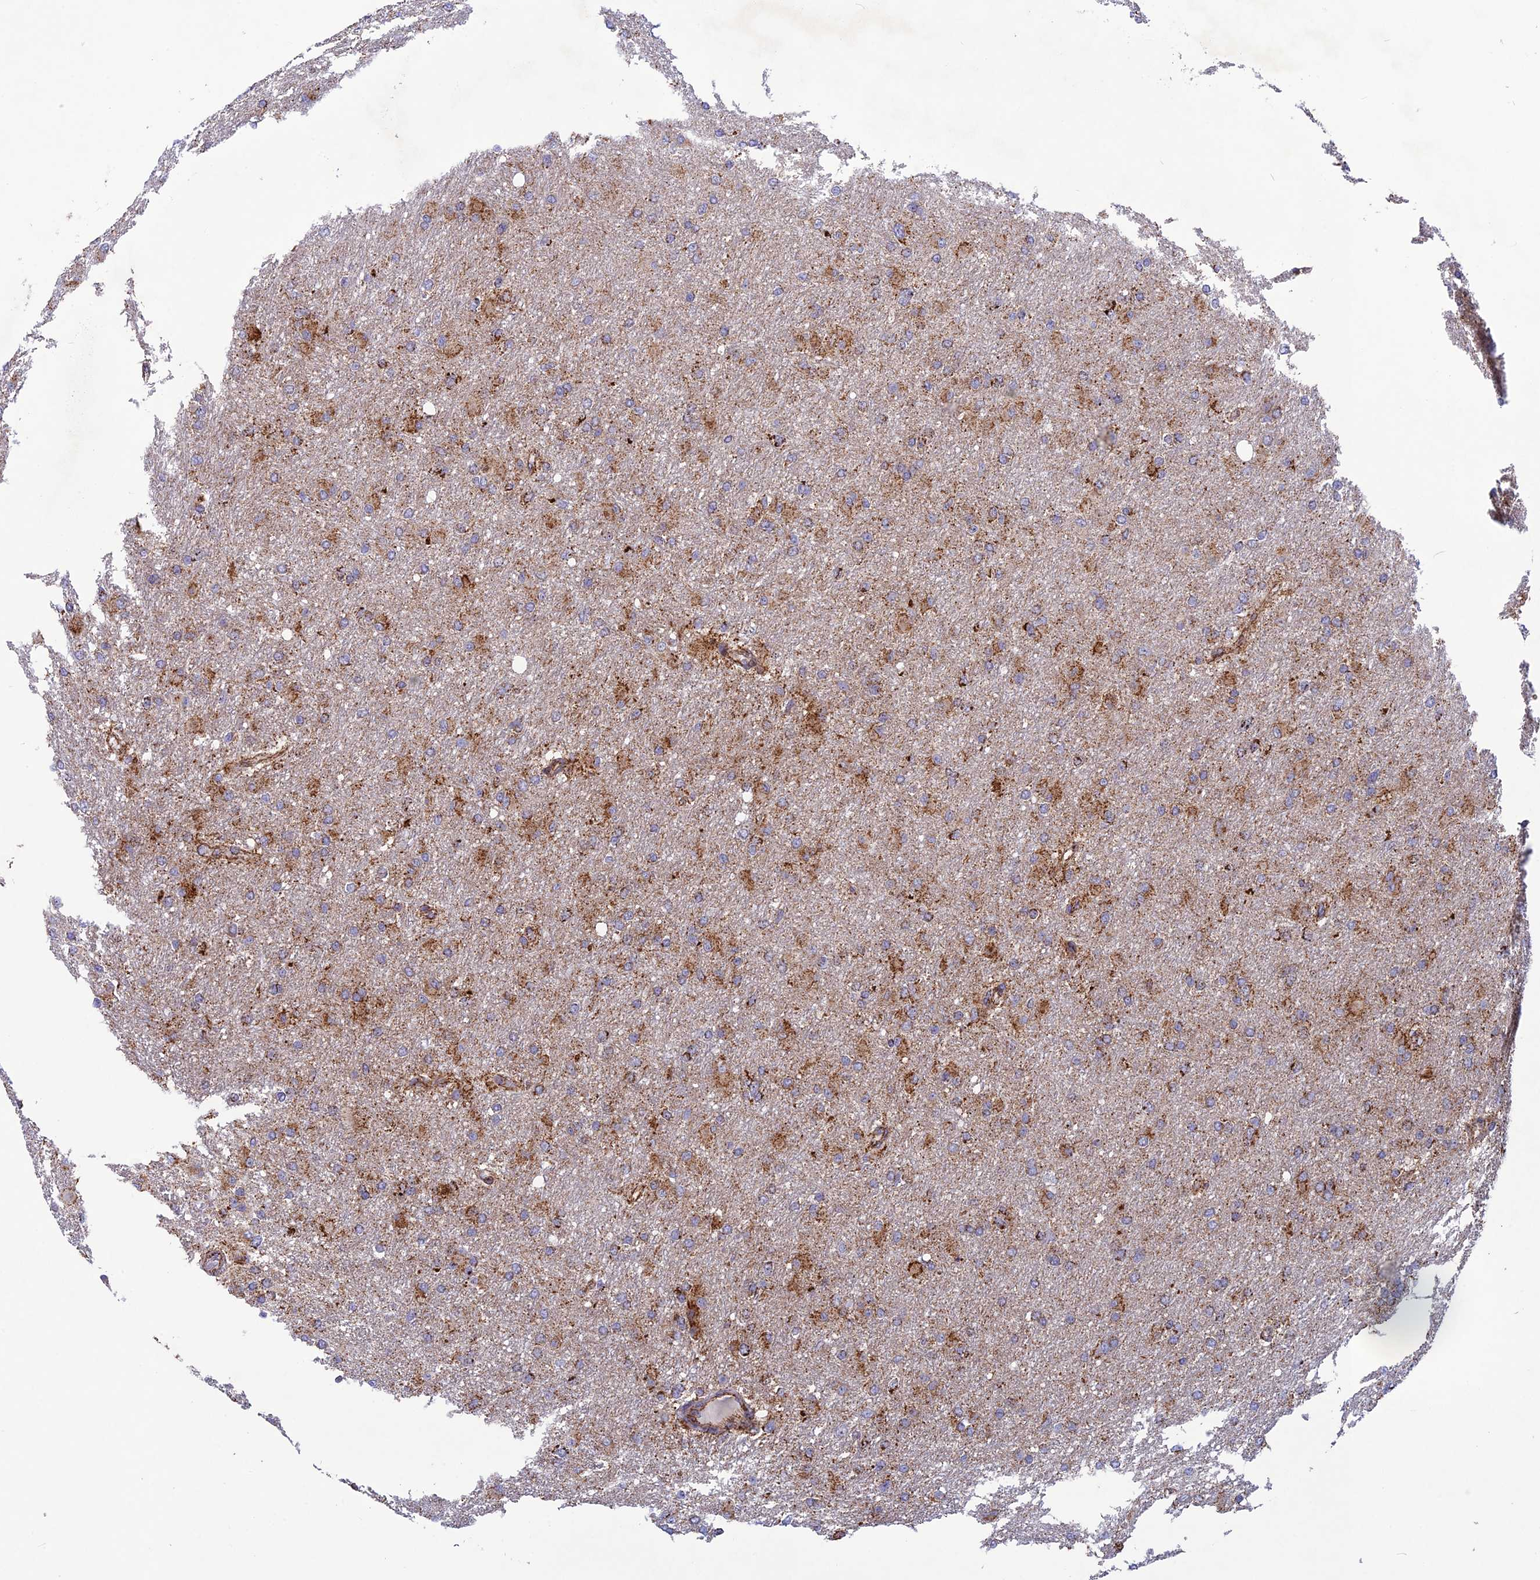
{"staining": {"intensity": "moderate", "quantity": "25%-75%", "location": "cytoplasmic/membranous"}, "tissue": "glioma", "cell_type": "Tumor cells", "image_type": "cancer", "snomed": [{"axis": "morphology", "description": "Glioma, malignant, High grade"}, {"axis": "topography", "description": "Cerebral cortex"}], "caption": "Human glioma stained with a protein marker demonstrates moderate staining in tumor cells.", "gene": "MRPS18B", "patient": {"sex": "female", "age": 36}}